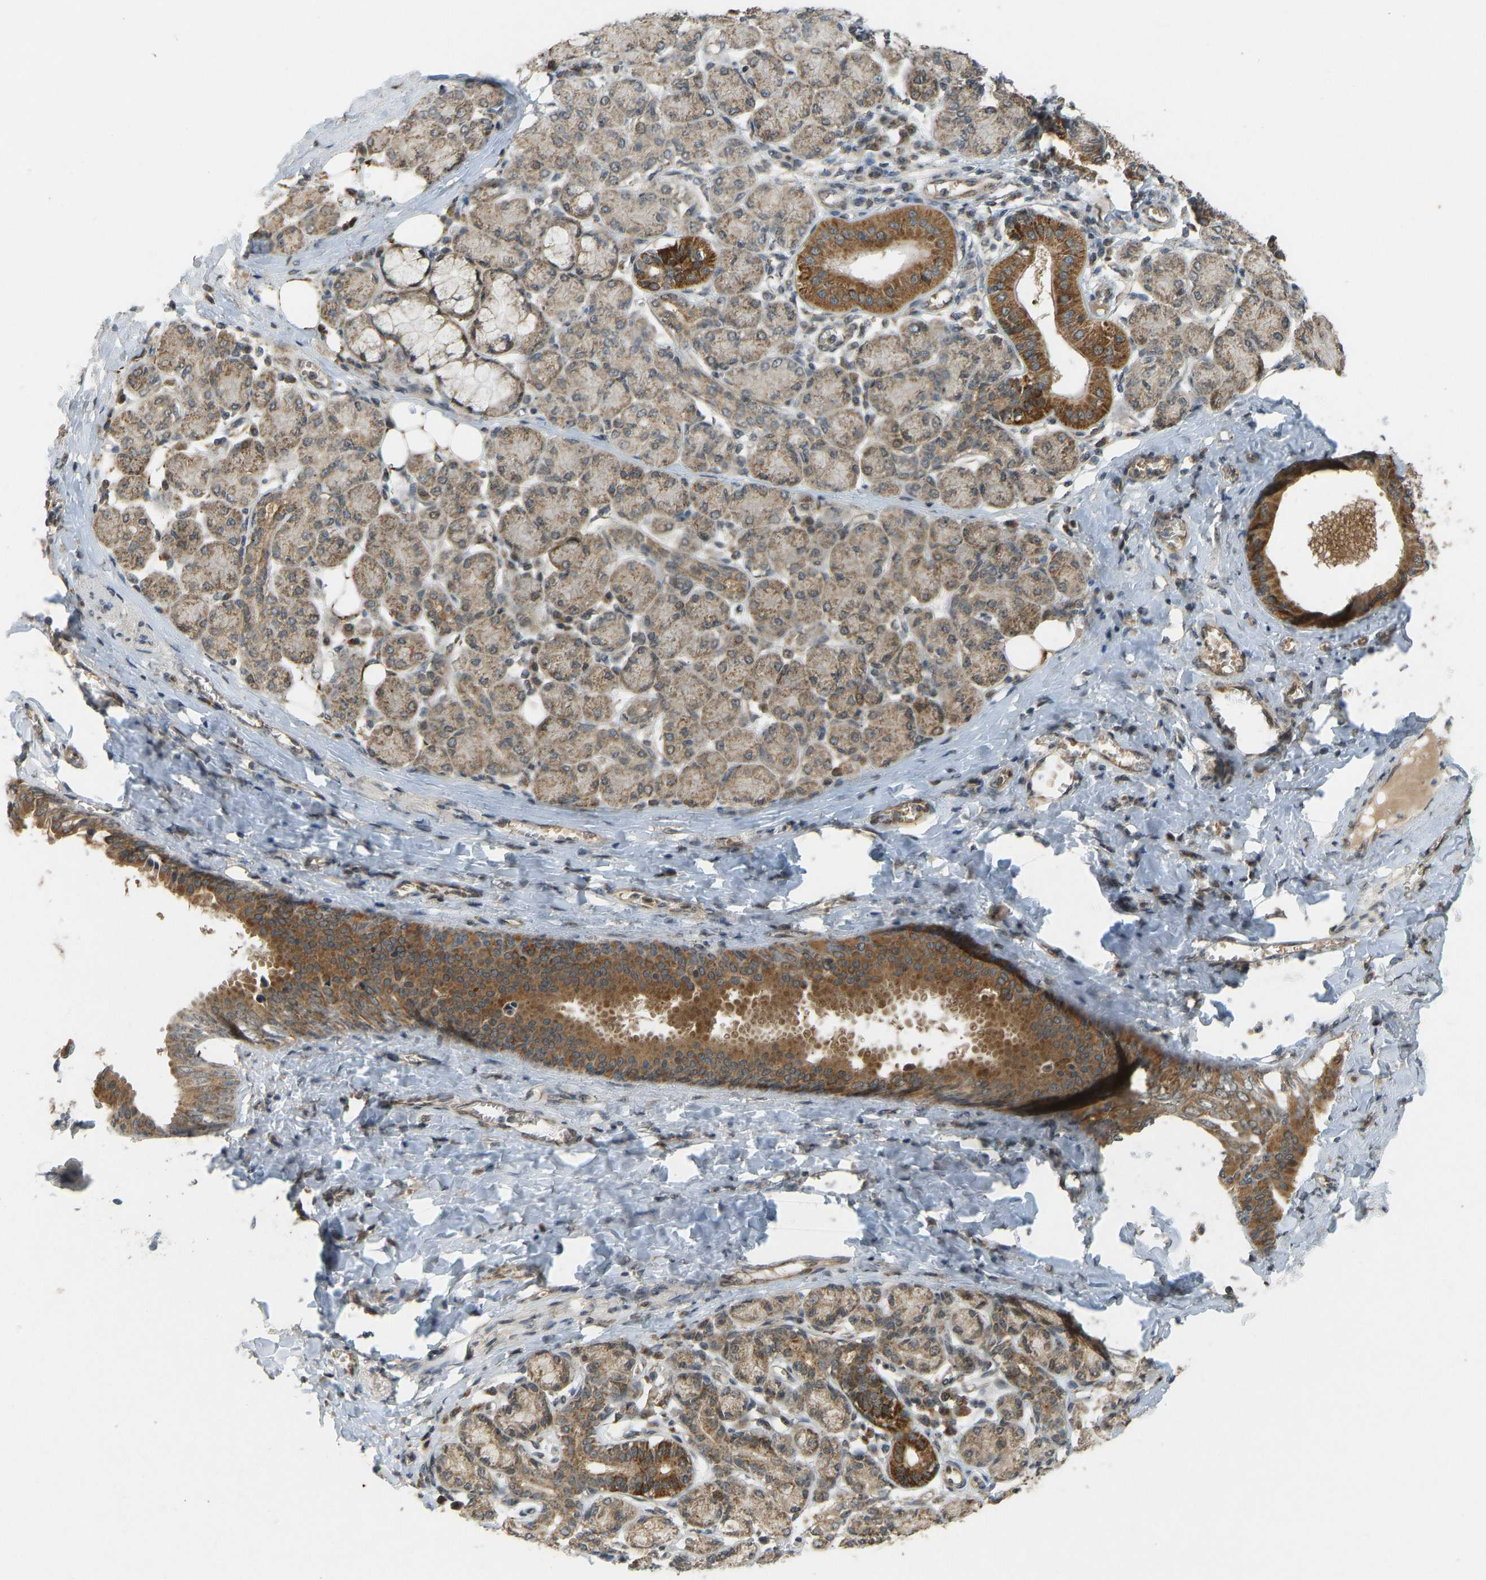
{"staining": {"intensity": "moderate", "quantity": ">75%", "location": "cytoplasmic/membranous,nuclear"}, "tissue": "salivary gland", "cell_type": "Glandular cells", "image_type": "normal", "snomed": [{"axis": "morphology", "description": "Normal tissue, NOS"}, {"axis": "morphology", "description": "Inflammation, NOS"}, {"axis": "topography", "description": "Lymph node"}, {"axis": "topography", "description": "Salivary gland"}], "caption": "A brown stain highlights moderate cytoplasmic/membranous,nuclear staining of a protein in glandular cells of normal human salivary gland. The staining was performed using DAB (3,3'-diaminobenzidine) to visualize the protein expression in brown, while the nuclei were stained in blue with hematoxylin (Magnification: 20x).", "gene": "ACADS", "patient": {"sex": "male", "age": 3}}